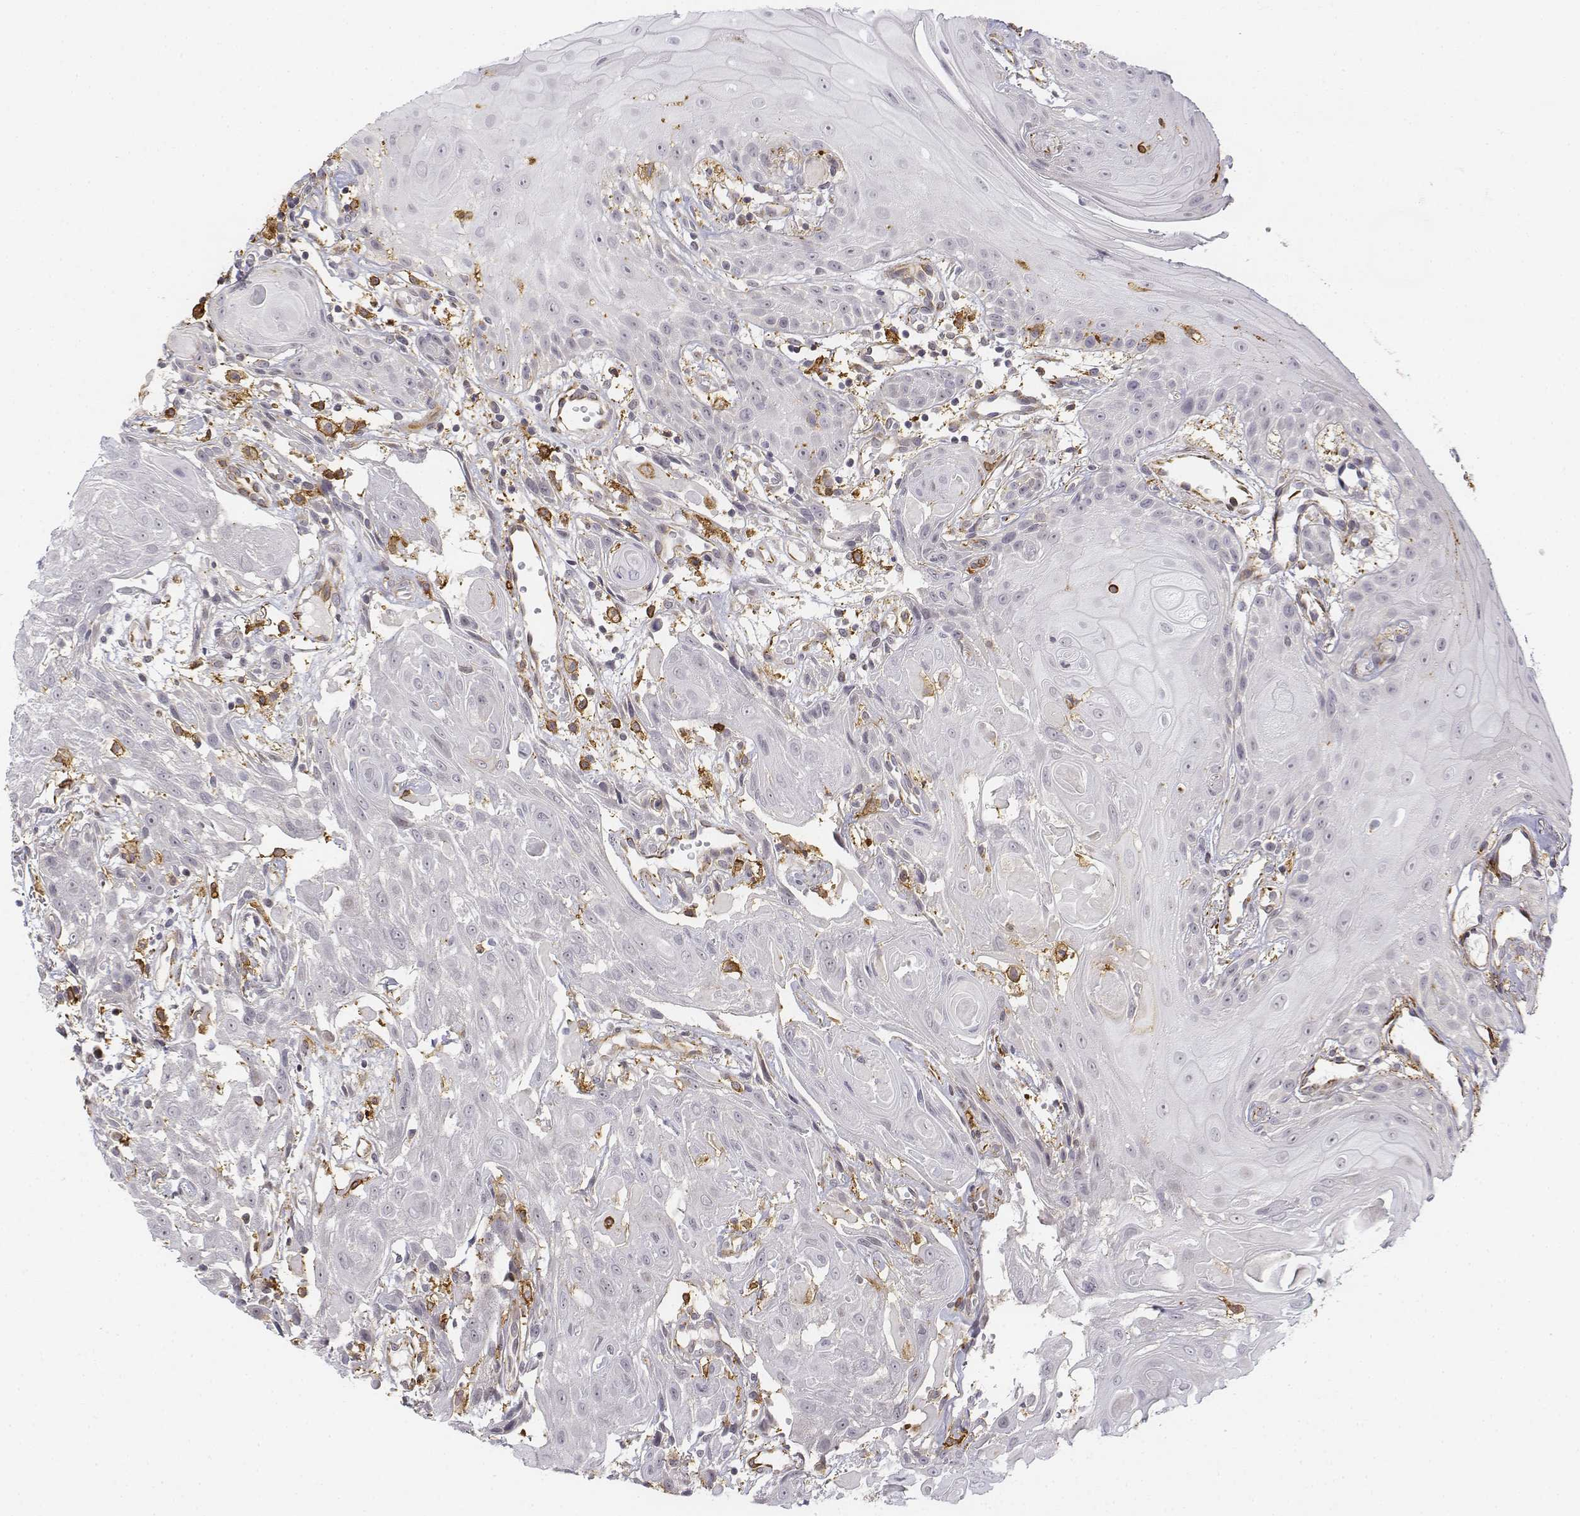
{"staining": {"intensity": "negative", "quantity": "none", "location": "none"}, "tissue": "head and neck cancer", "cell_type": "Tumor cells", "image_type": "cancer", "snomed": [{"axis": "morphology", "description": "Normal tissue, NOS"}, {"axis": "morphology", "description": "Squamous cell carcinoma, NOS"}, {"axis": "topography", "description": "Oral tissue"}, {"axis": "topography", "description": "Salivary gland"}, {"axis": "topography", "description": "Head-Neck"}], "caption": "Human head and neck cancer (squamous cell carcinoma) stained for a protein using immunohistochemistry (IHC) displays no staining in tumor cells.", "gene": "CD14", "patient": {"sex": "female", "age": 62}}